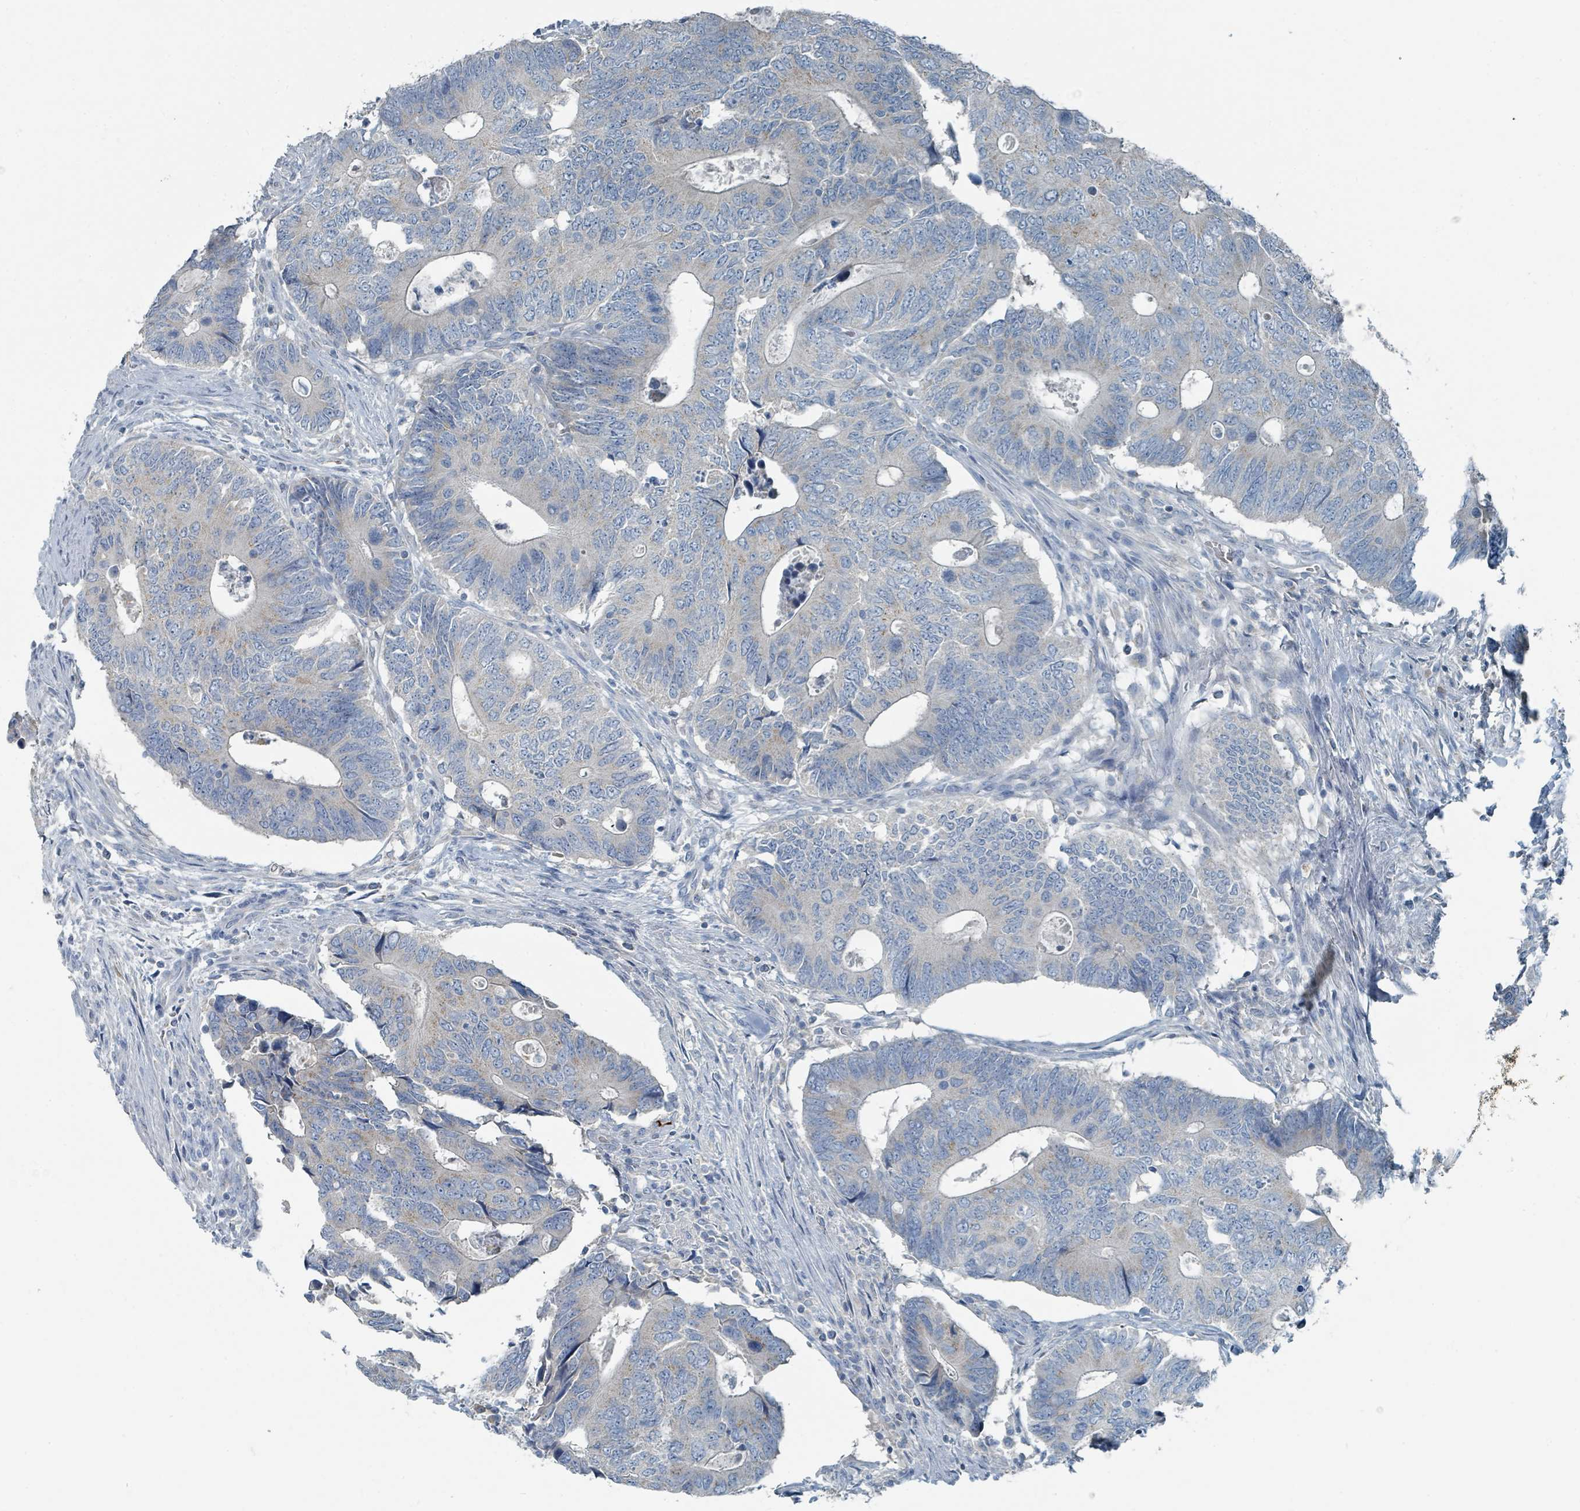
{"staining": {"intensity": "negative", "quantity": "none", "location": "none"}, "tissue": "colorectal cancer", "cell_type": "Tumor cells", "image_type": "cancer", "snomed": [{"axis": "morphology", "description": "Adenocarcinoma, NOS"}, {"axis": "topography", "description": "Colon"}], "caption": "This histopathology image is of colorectal adenocarcinoma stained with immunohistochemistry (IHC) to label a protein in brown with the nuclei are counter-stained blue. There is no expression in tumor cells. Brightfield microscopy of immunohistochemistry (IHC) stained with DAB (brown) and hematoxylin (blue), captured at high magnification.", "gene": "RASA4", "patient": {"sex": "male", "age": 87}}